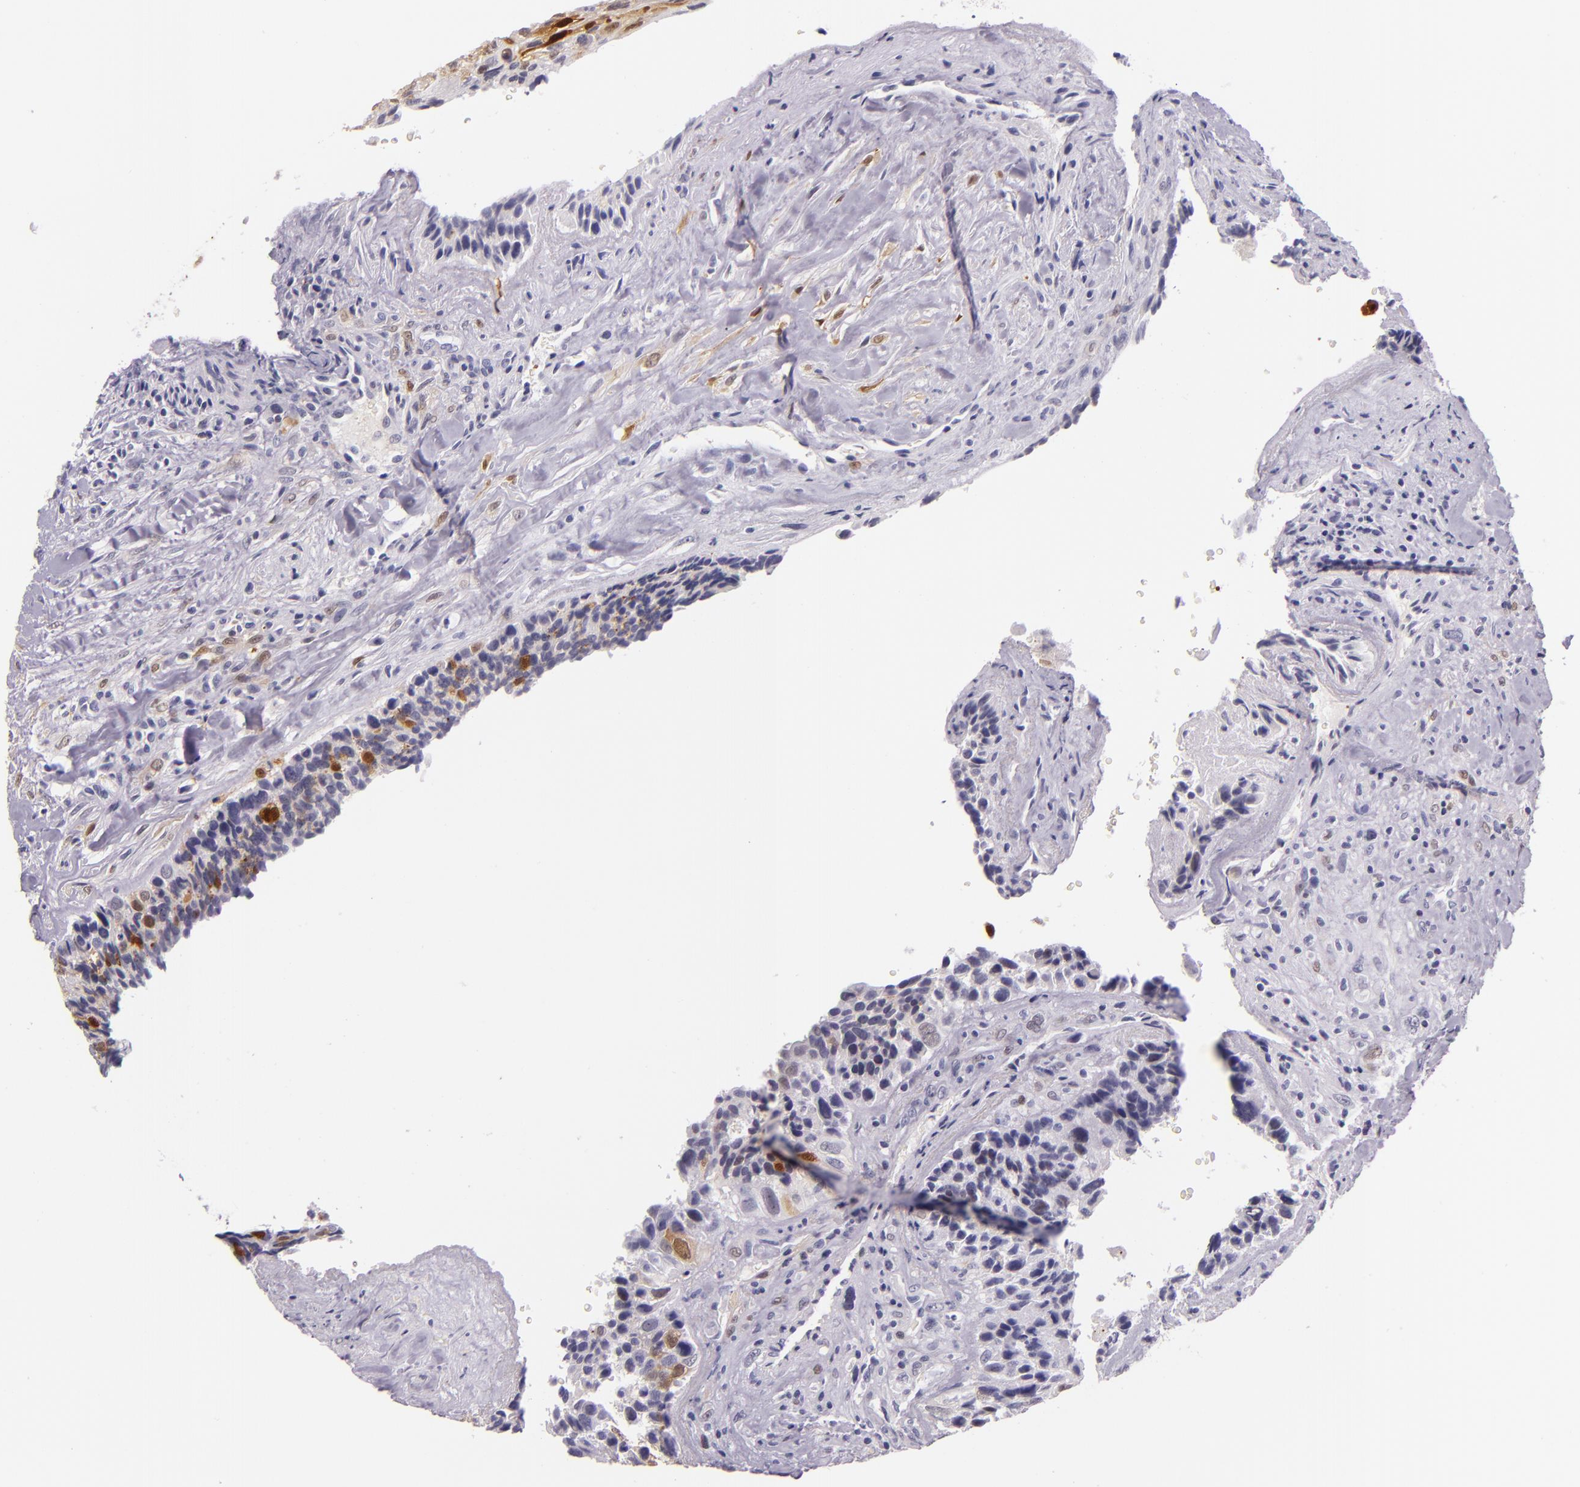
{"staining": {"intensity": "moderate", "quantity": "<25%", "location": "nuclear"}, "tissue": "breast cancer", "cell_type": "Tumor cells", "image_type": "cancer", "snomed": [{"axis": "morphology", "description": "Neoplasm, malignant, NOS"}, {"axis": "topography", "description": "Breast"}], "caption": "Tumor cells demonstrate low levels of moderate nuclear positivity in about <25% of cells in breast cancer.", "gene": "MT1A", "patient": {"sex": "female", "age": 50}}